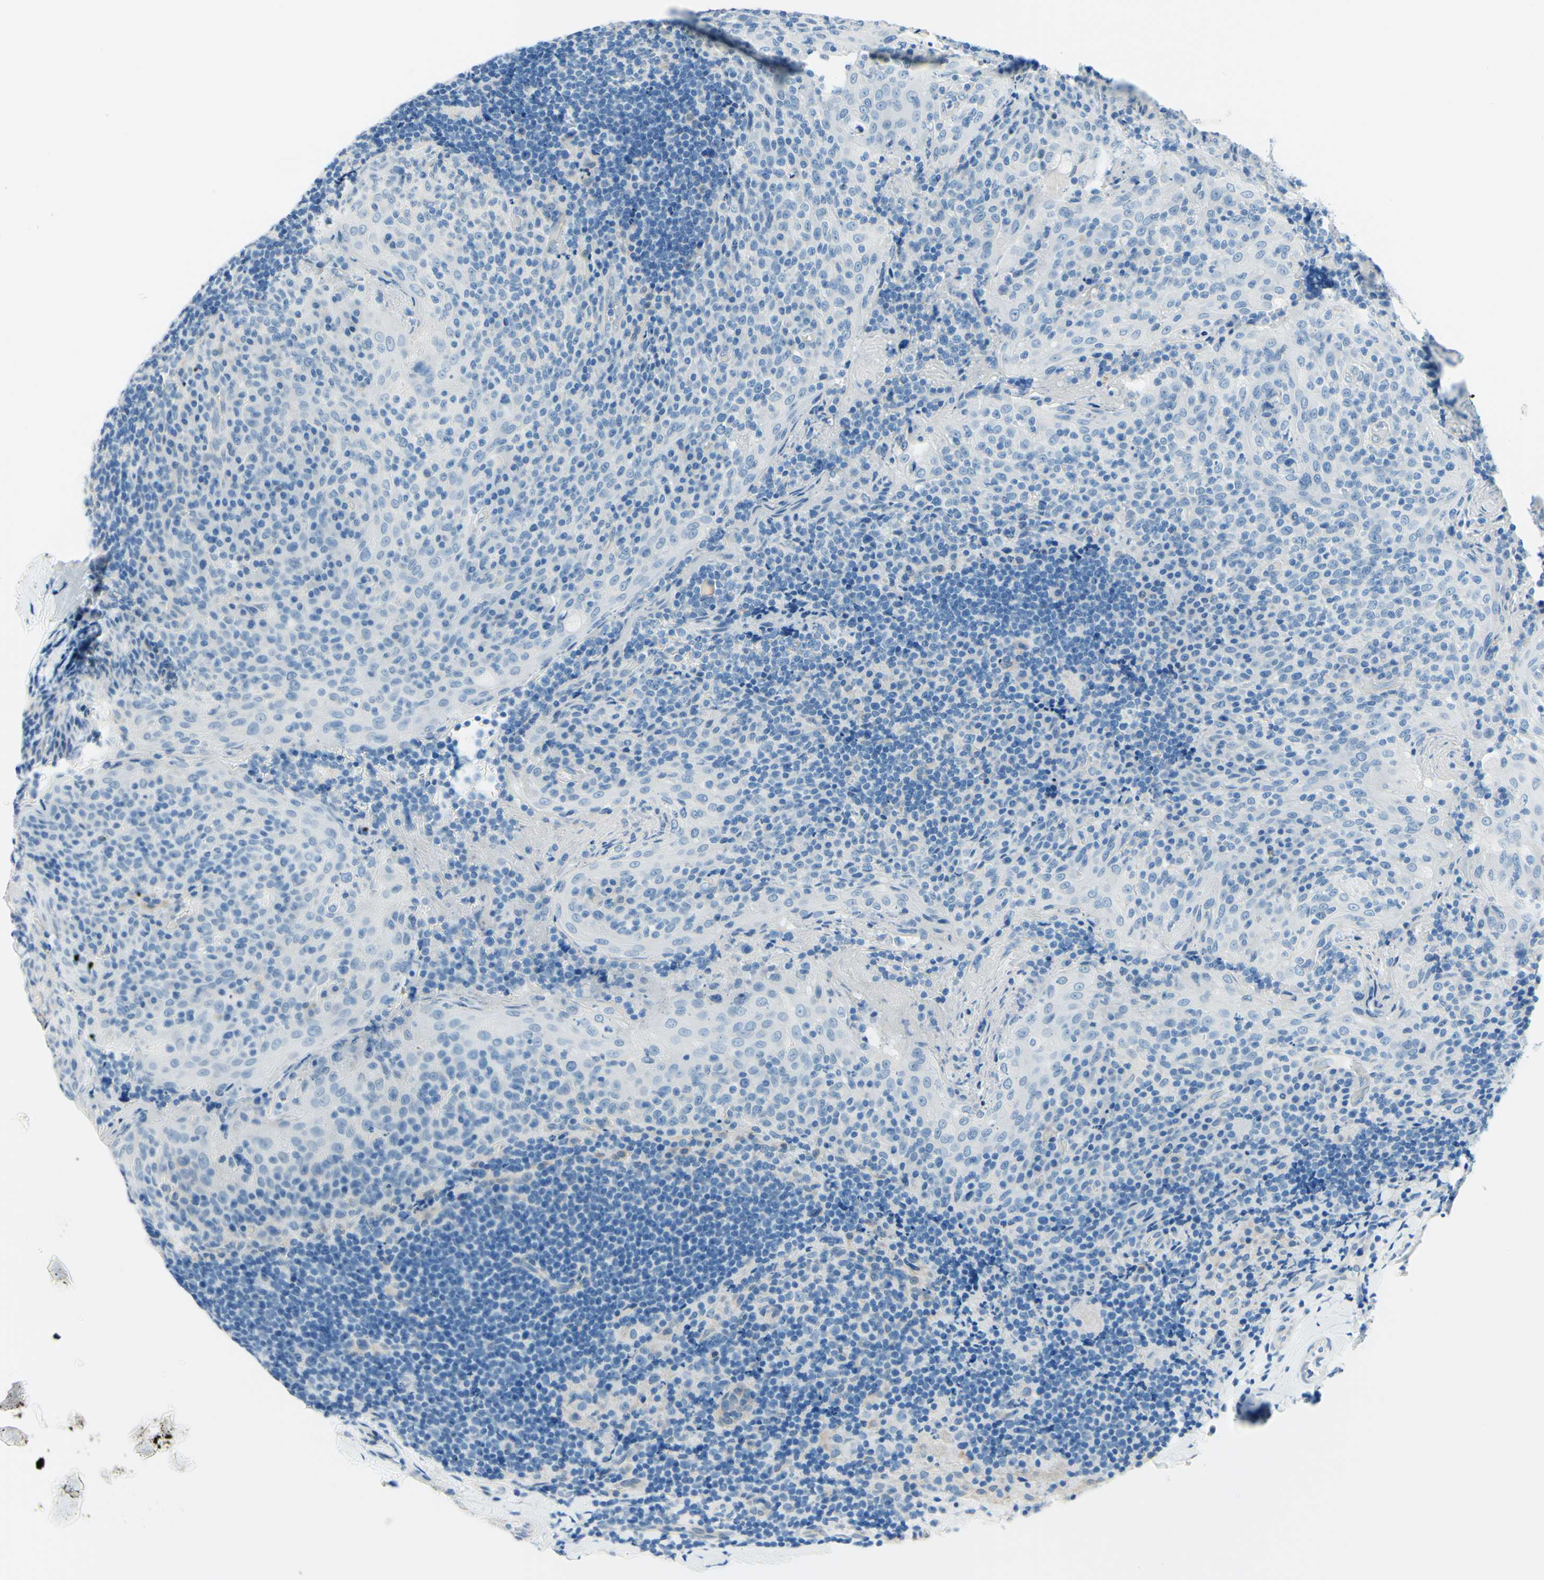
{"staining": {"intensity": "negative", "quantity": "none", "location": "none"}, "tissue": "tonsil", "cell_type": "Germinal center cells", "image_type": "normal", "snomed": [{"axis": "morphology", "description": "Normal tissue, NOS"}, {"axis": "topography", "description": "Tonsil"}], "caption": "Immunohistochemistry image of normal tonsil: tonsil stained with DAB (3,3'-diaminobenzidine) reveals no significant protein positivity in germinal center cells. (Brightfield microscopy of DAB IHC at high magnification).", "gene": "PASD1", "patient": {"sex": "male", "age": 17}}